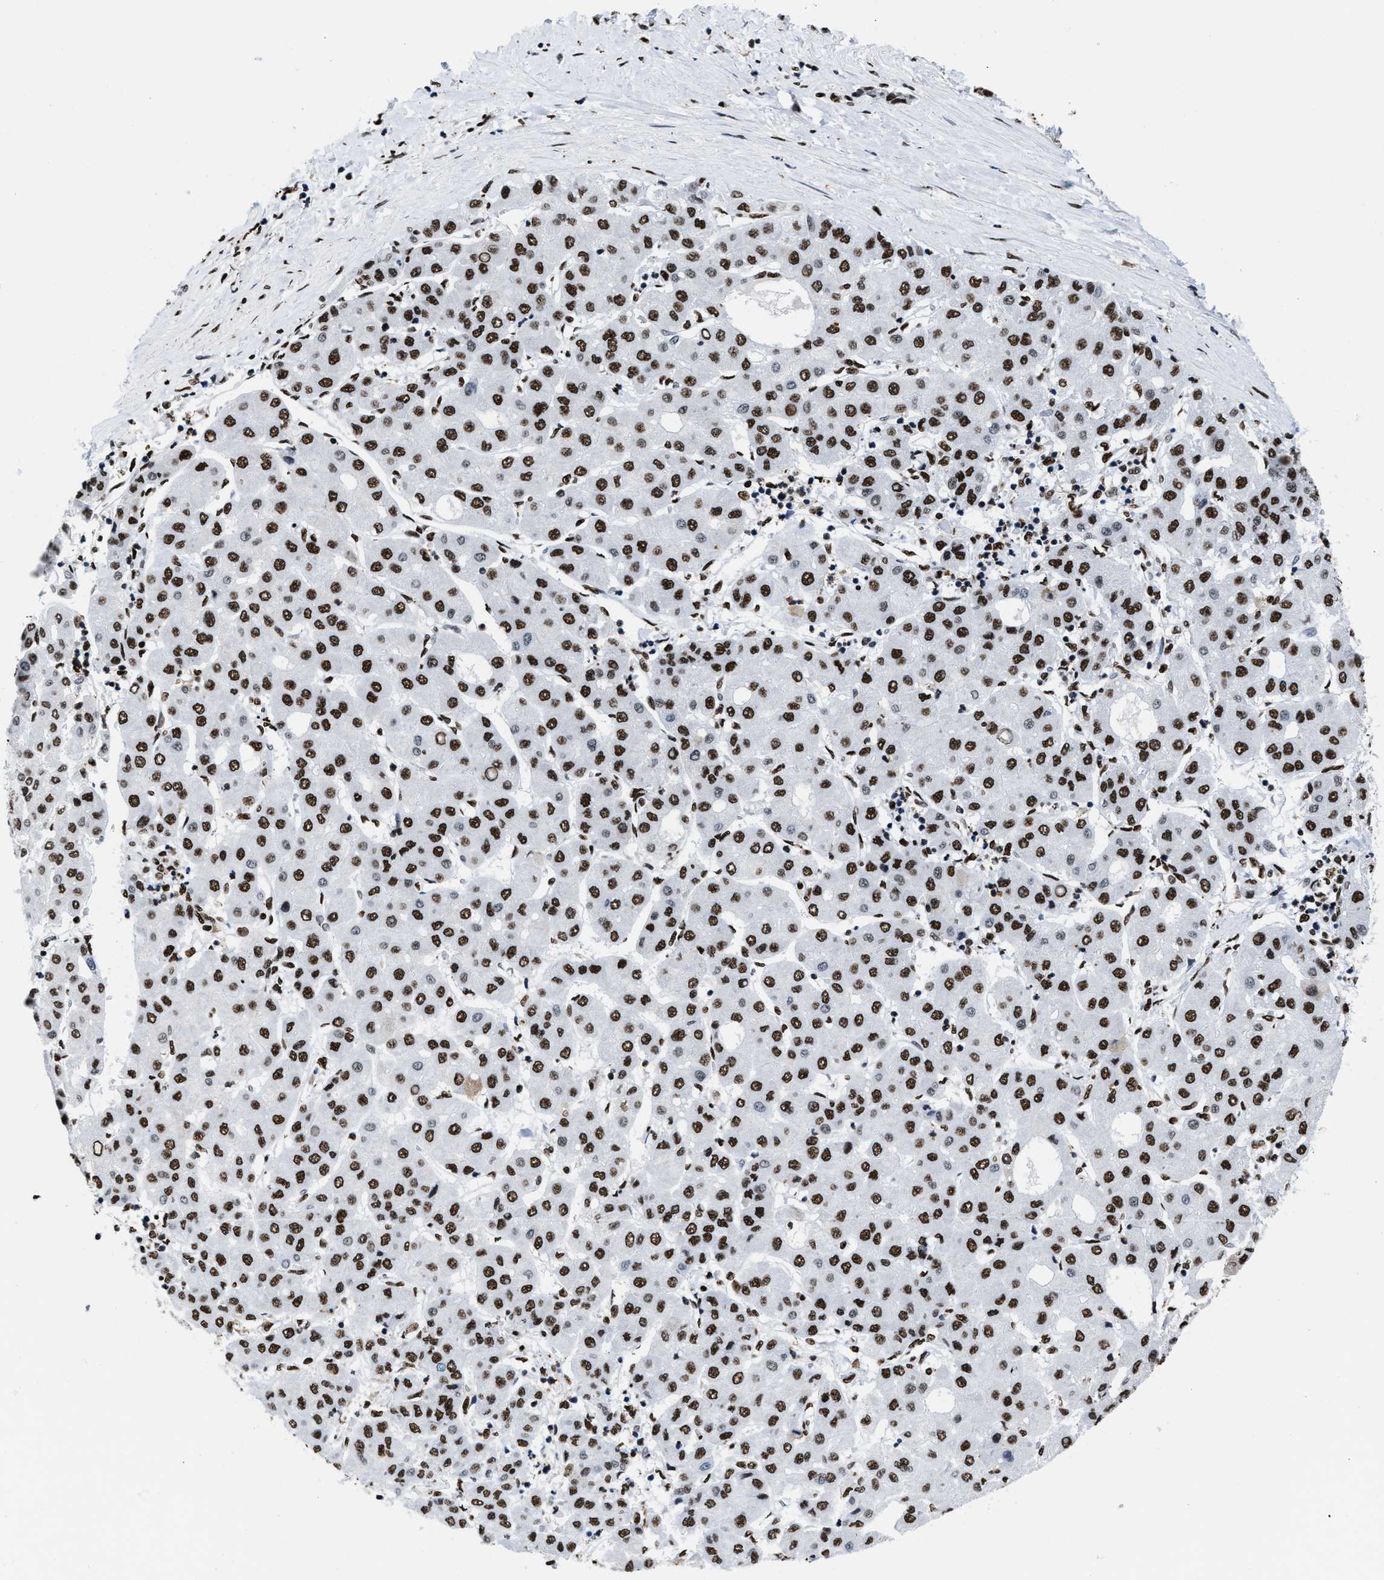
{"staining": {"intensity": "strong", "quantity": ">75%", "location": "nuclear"}, "tissue": "liver cancer", "cell_type": "Tumor cells", "image_type": "cancer", "snomed": [{"axis": "morphology", "description": "Carcinoma, Hepatocellular, NOS"}, {"axis": "topography", "description": "Liver"}], "caption": "Approximately >75% of tumor cells in liver cancer (hepatocellular carcinoma) display strong nuclear protein staining as visualized by brown immunohistochemical staining.", "gene": "SMARCC2", "patient": {"sex": "male", "age": 65}}